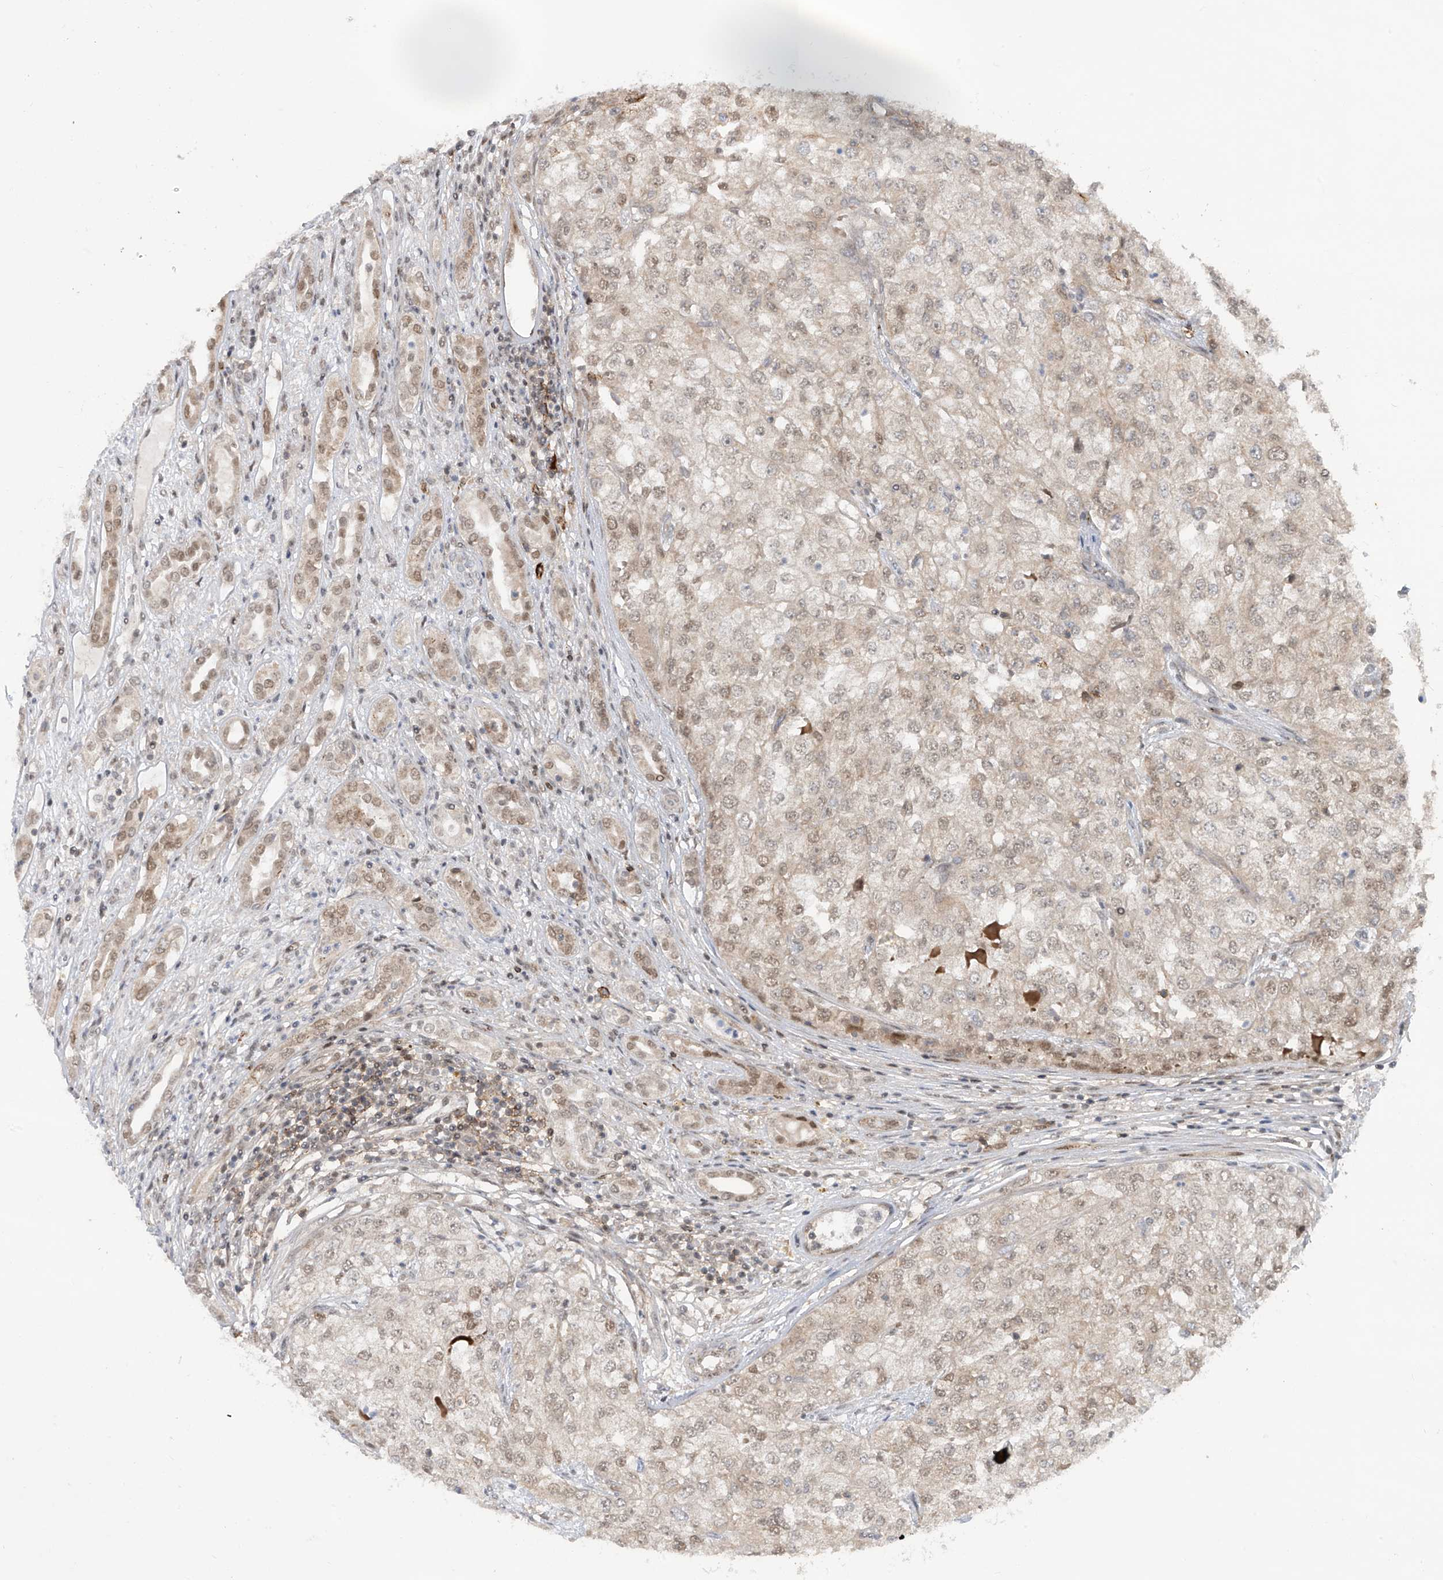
{"staining": {"intensity": "weak", "quantity": ">75%", "location": "cytoplasmic/membranous,nuclear"}, "tissue": "renal cancer", "cell_type": "Tumor cells", "image_type": "cancer", "snomed": [{"axis": "morphology", "description": "Adenocarcinoma, NOS"}, {"axis": "topography", "description": "Kidney"}], "caption": "The image demonstrates a brown stain indicating the presence of a protein in the cytoplasmic/membranous and nuclear of tumor cells in renal adenocarcinoma.", "gene": "LAGE3", "patient": {"sex": "female", "age": 54}}